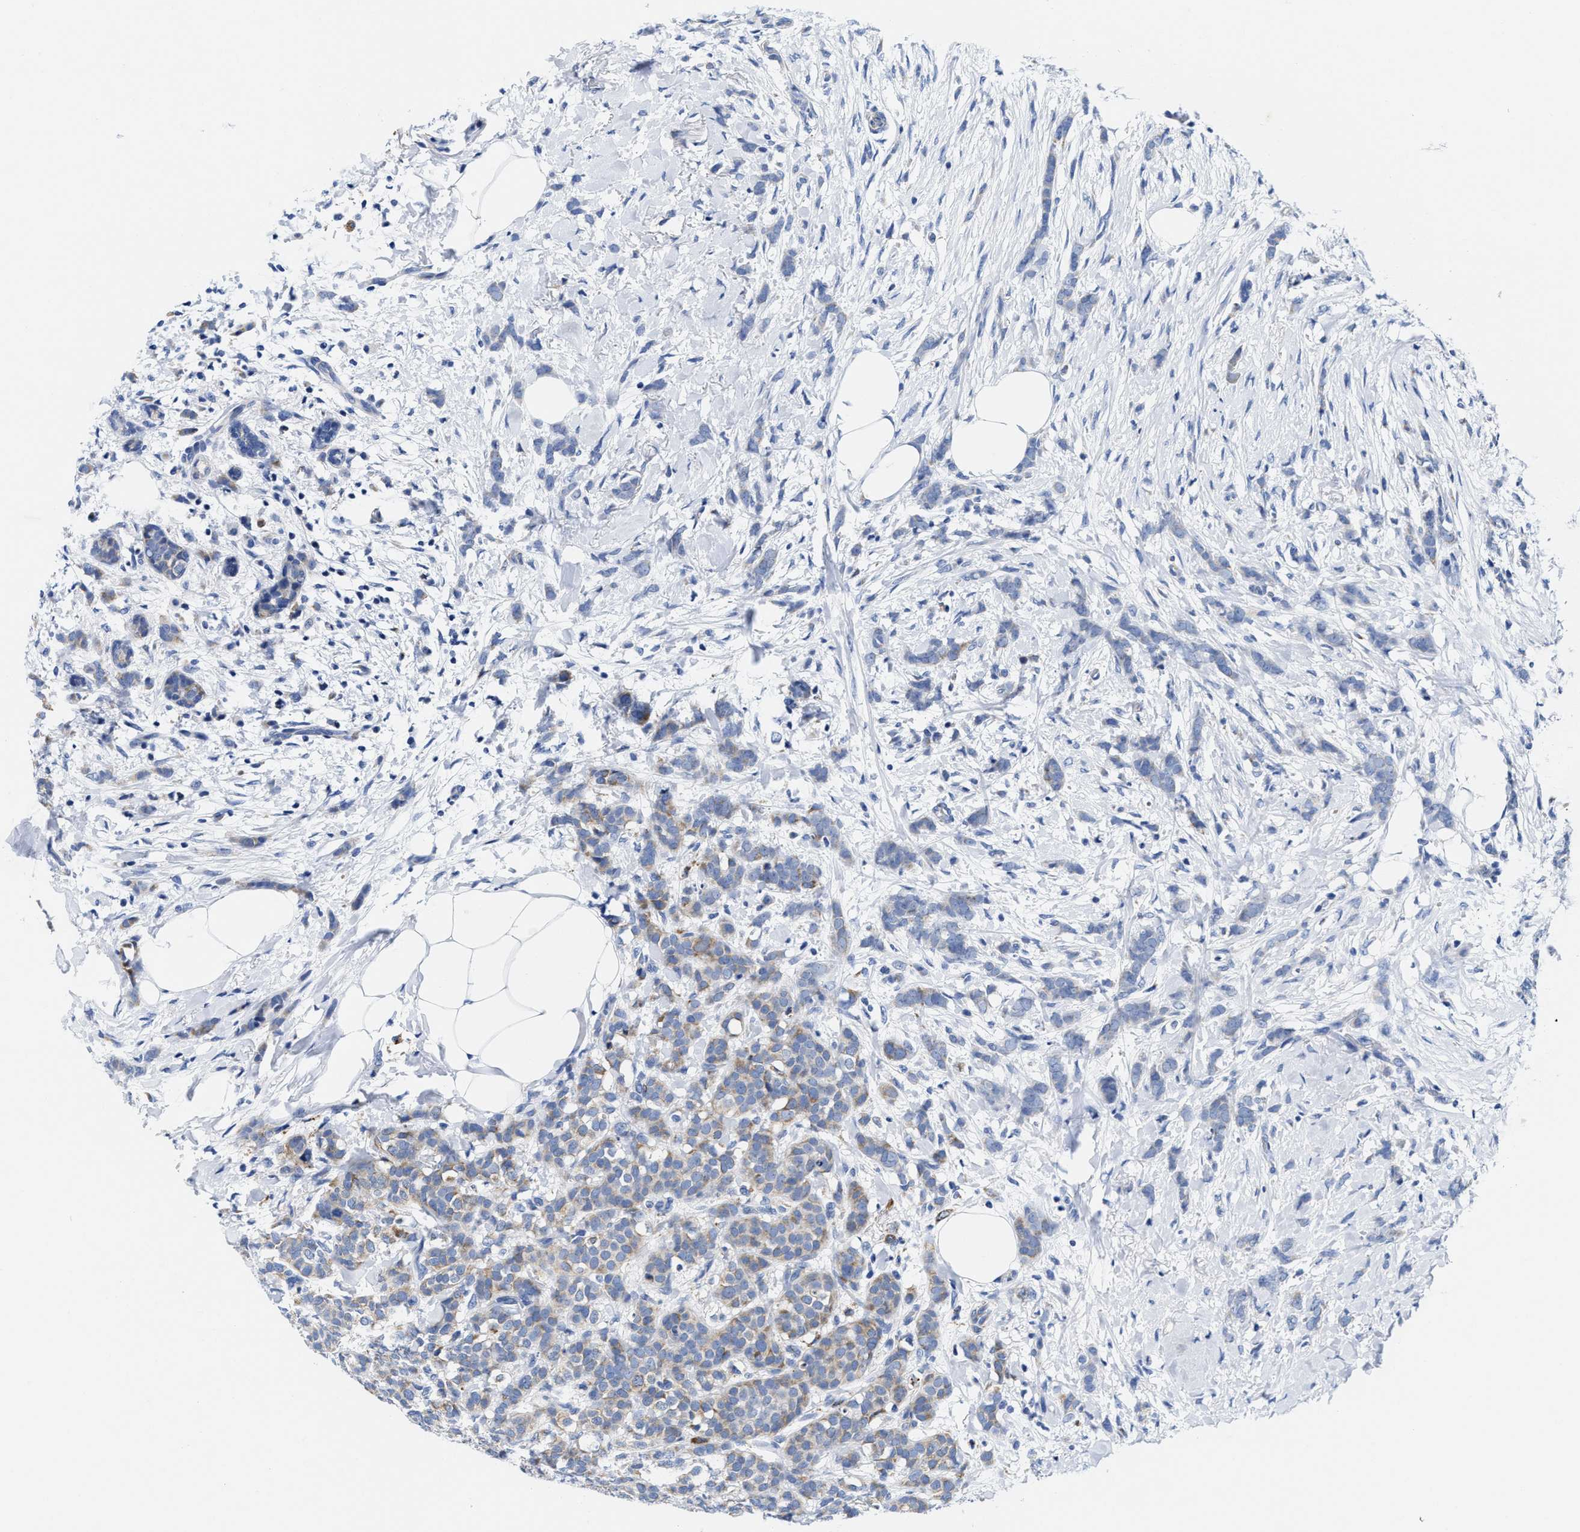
{"staining": {"intensity": "weak", "quantity": "25%-75%", "location": "cytoplasmic/membranous"}, "tissue": "breast cancer", "cell_type": "Tumor cells", "image_type": "cancer", "snomed": [{"axis": "morphology", "description": "Lobular carcinoma, in situ"}, {"axis": "morphology", "description": "Lobular carcinoma"}, {"axis": "topography", "description": "Breast"}], "caption": "An IHC micrograph of neoplastic tissue is shown. Protein staining in brown highlights weak cytoplasmic/membranous positivity in lobular carcinoma in situ (breast) within tumor cells. (brown staining indicates protein expression, while blue staining denotes nuclei).", "gene": "TBRG4", "patient": {"sex": "female", "age": 41}}